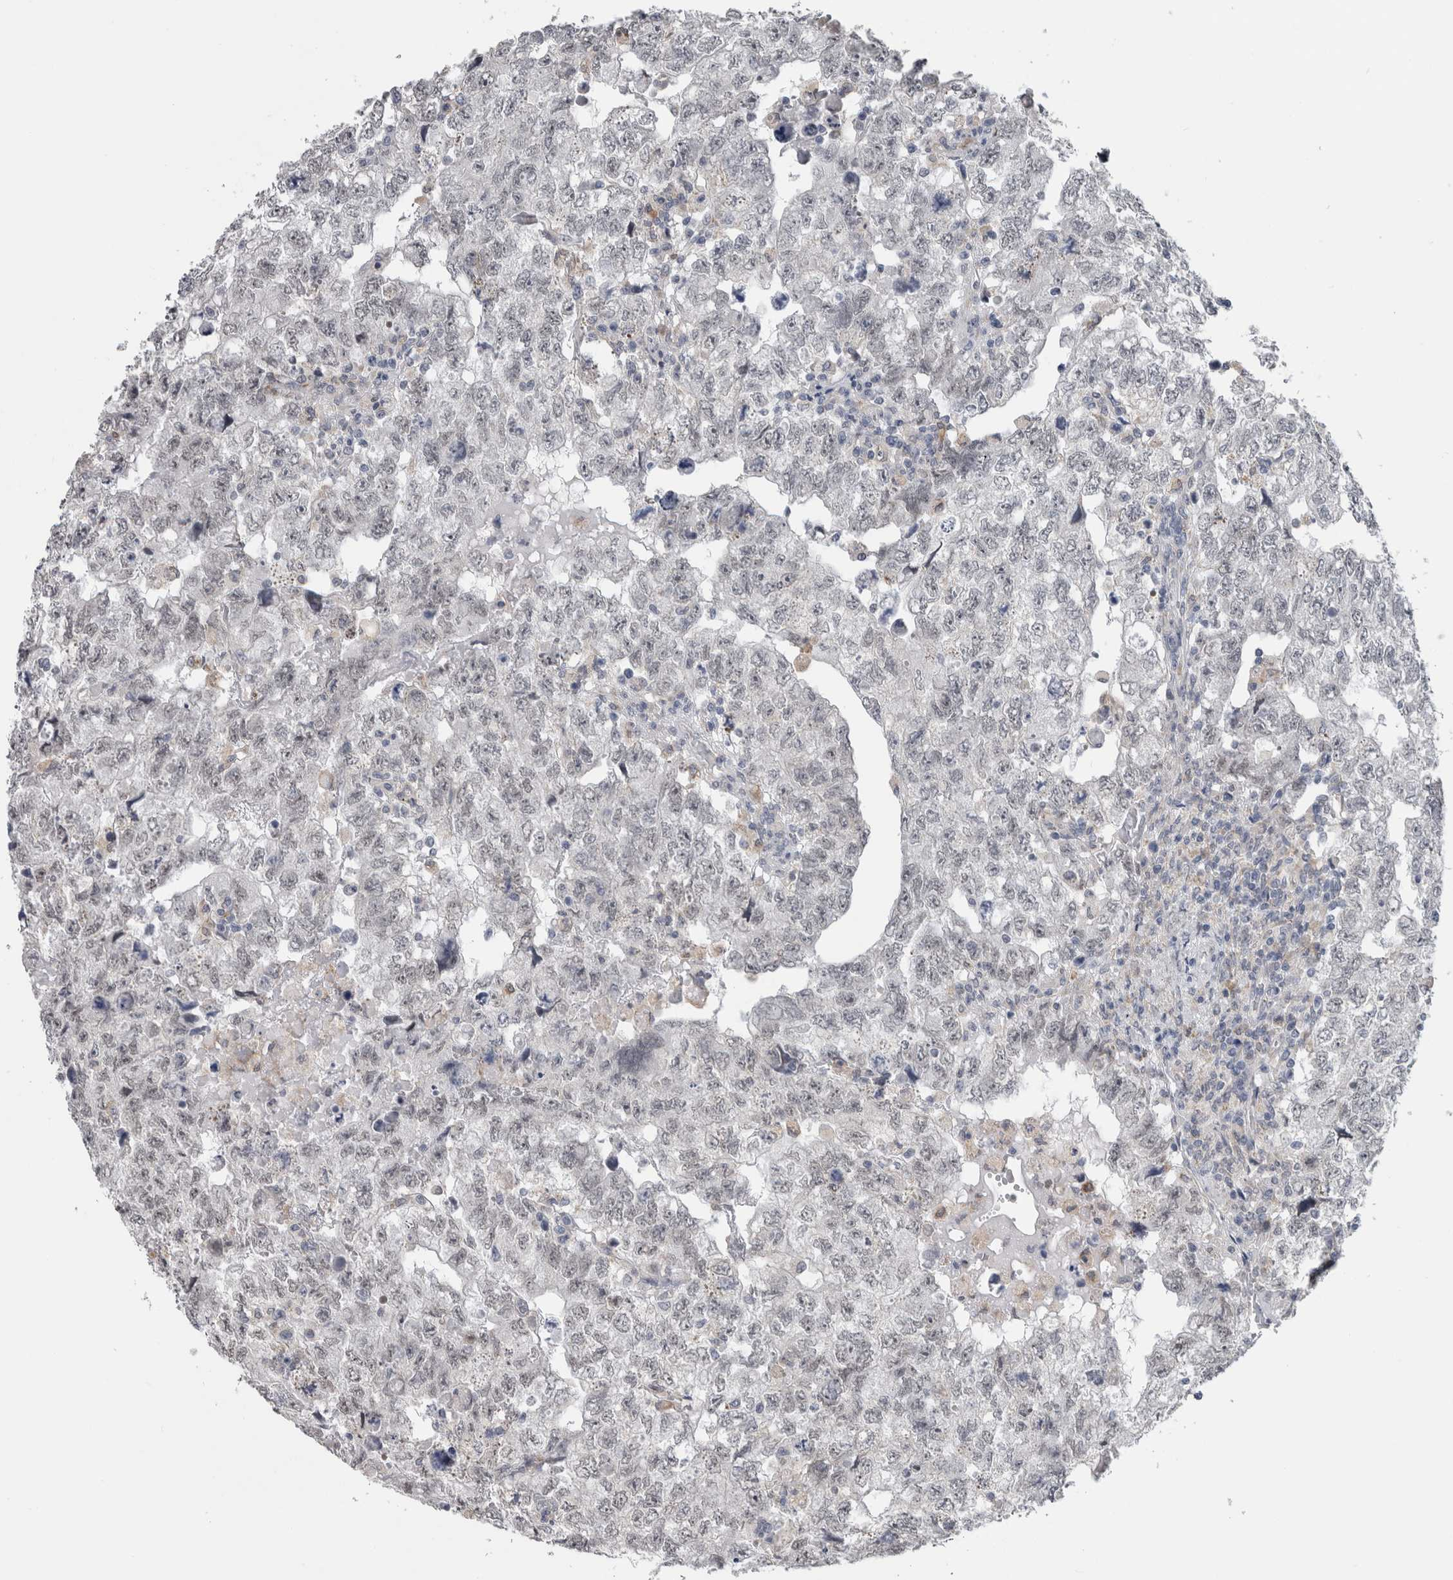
{"staining": {"intensity": "negative", "quantity": "none", "location": "none"}, "tissue": "testis cancer", "cell_type": "Tumor cells", "image_type": "cancer", "snomed": [{"axis": "morphology", "description": "Carcinoma, Embryonal, NOS"}, {"axis": "topography", "description": "Testis"}], "caption": "Immunohistochemical staining of human testis embryonal carcinoma demonstrates no significant expression in tumor cells.", "gene": "TMEM242", "patient": {"sex": "male", "age": 36}}